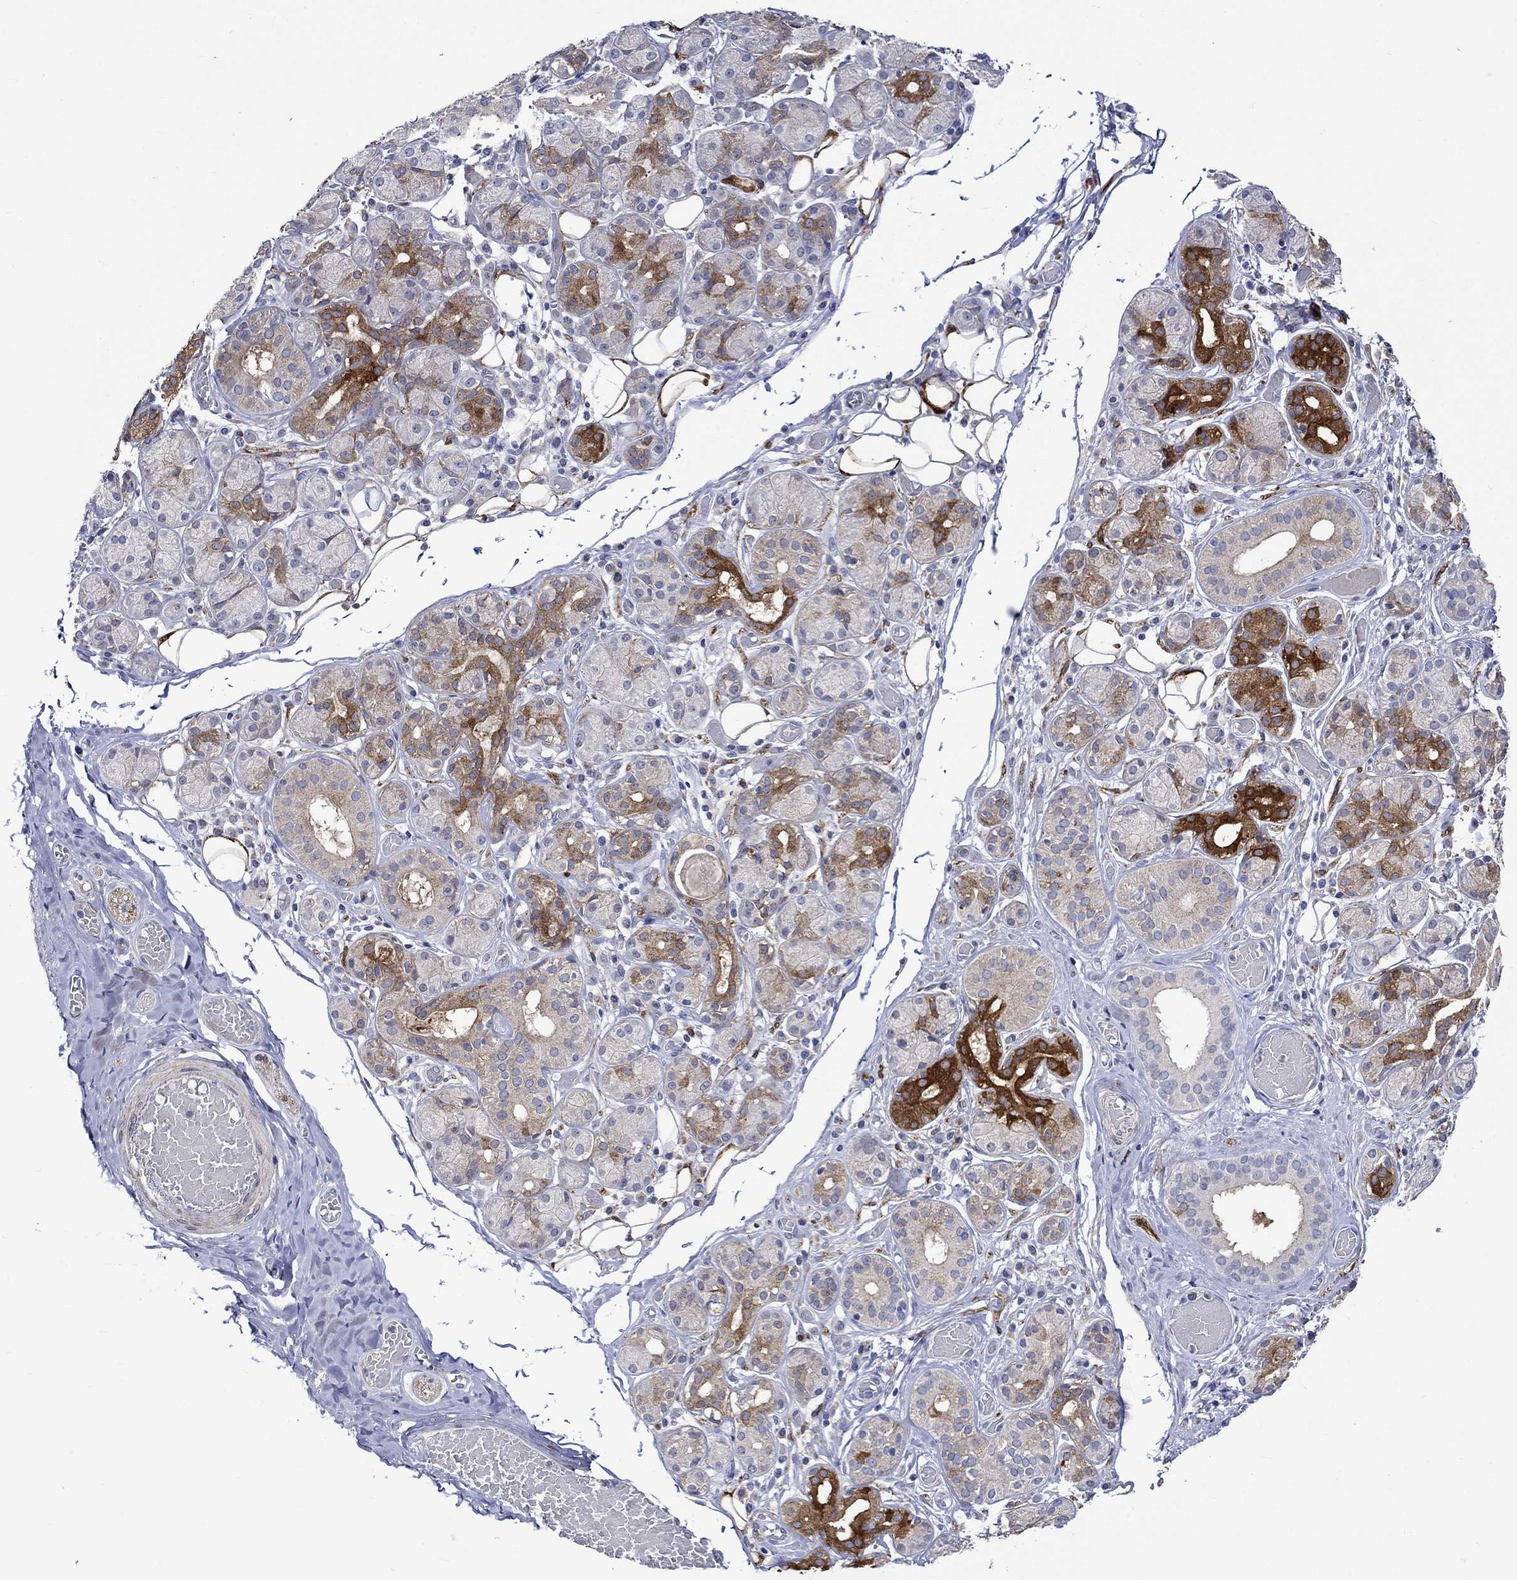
{"staining": {"intensity": "strong", "quantity": "<25%", "location": "cytoplasmic/membranous"}, "tissue": "salivary gland", "cell_type": "Glandular cells", "image_type": "normal", "snomed": [{"axis": "morphology", "description": "Normal tissue, NOS"}, {"axis": "topography", "description": "Salivary gland"}, {"axis": "topography", "description": "Peripheral nerve tissue"}], "caption": "Immunohistochemical staining of benign salivary gland exhibits medium levels of strong cytoplasmic/membranous expression in about <25% of glandular cells.", "gene": "CRYAB", "patient": {"sex": "male", "age": 71}}